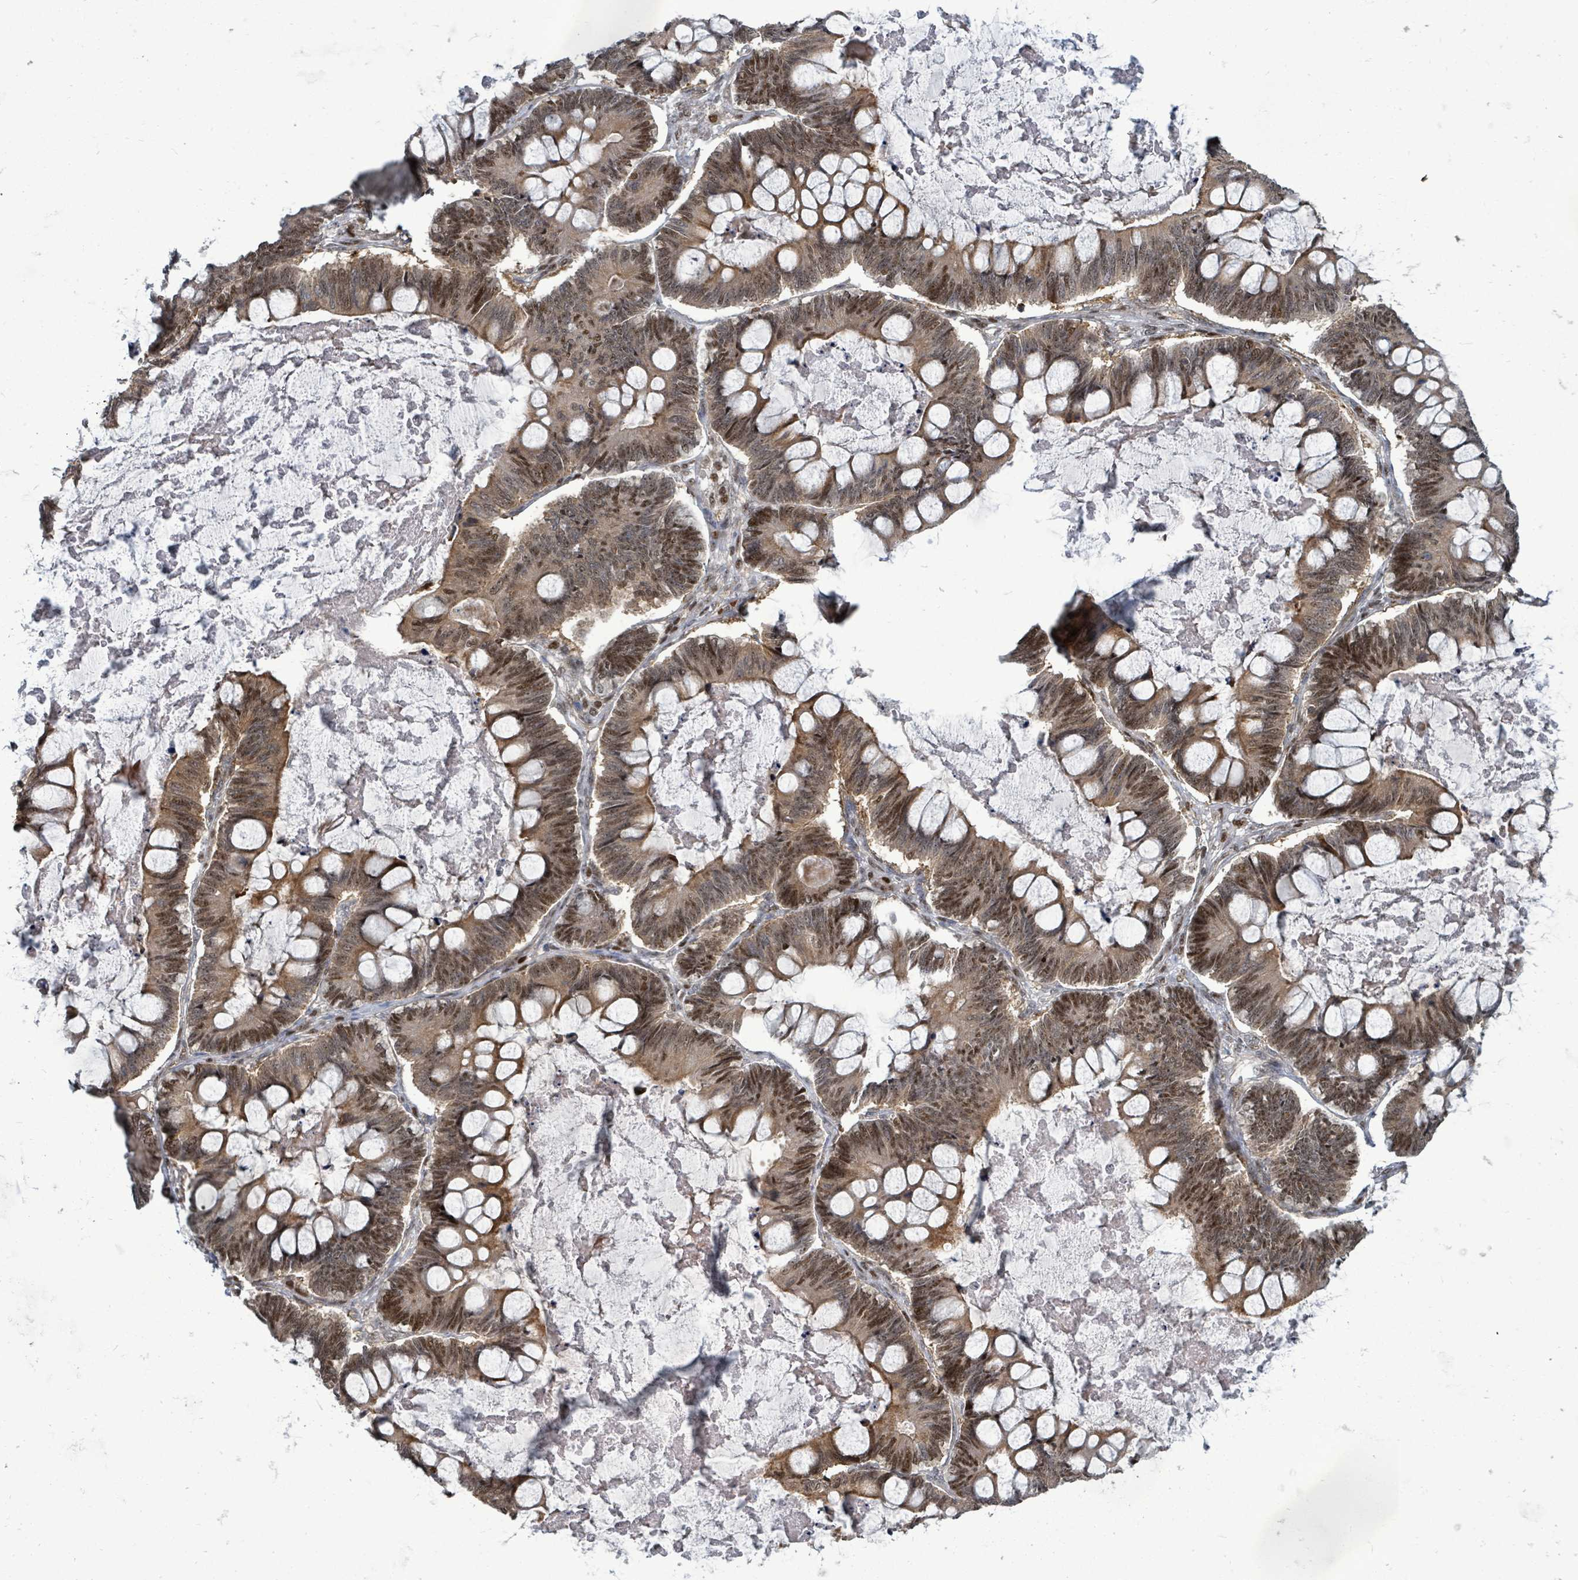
{"staining": {"intensity": "moderate", "quantity": ">75%", "location": "cytoplasmic/membranous,nuclear"}, "tissue": "ovarian cancer", "cell_type": "Tumor cells", "image_type": "cancer", "snomed": [{"axis": "morphology", "description": "Cystadenocarcinoma, mucinous, NOS"}, {"axis": "topography", "description": "Ovary"}], "caption": "IHC of human ovarian cancer exhibits medium levels of moderate cytoplasmic/membranous and nuclear staining in about >75% of tumor cells.", "gene": "TRDMT1", "patient": {"sex": "female", "age": 61}}